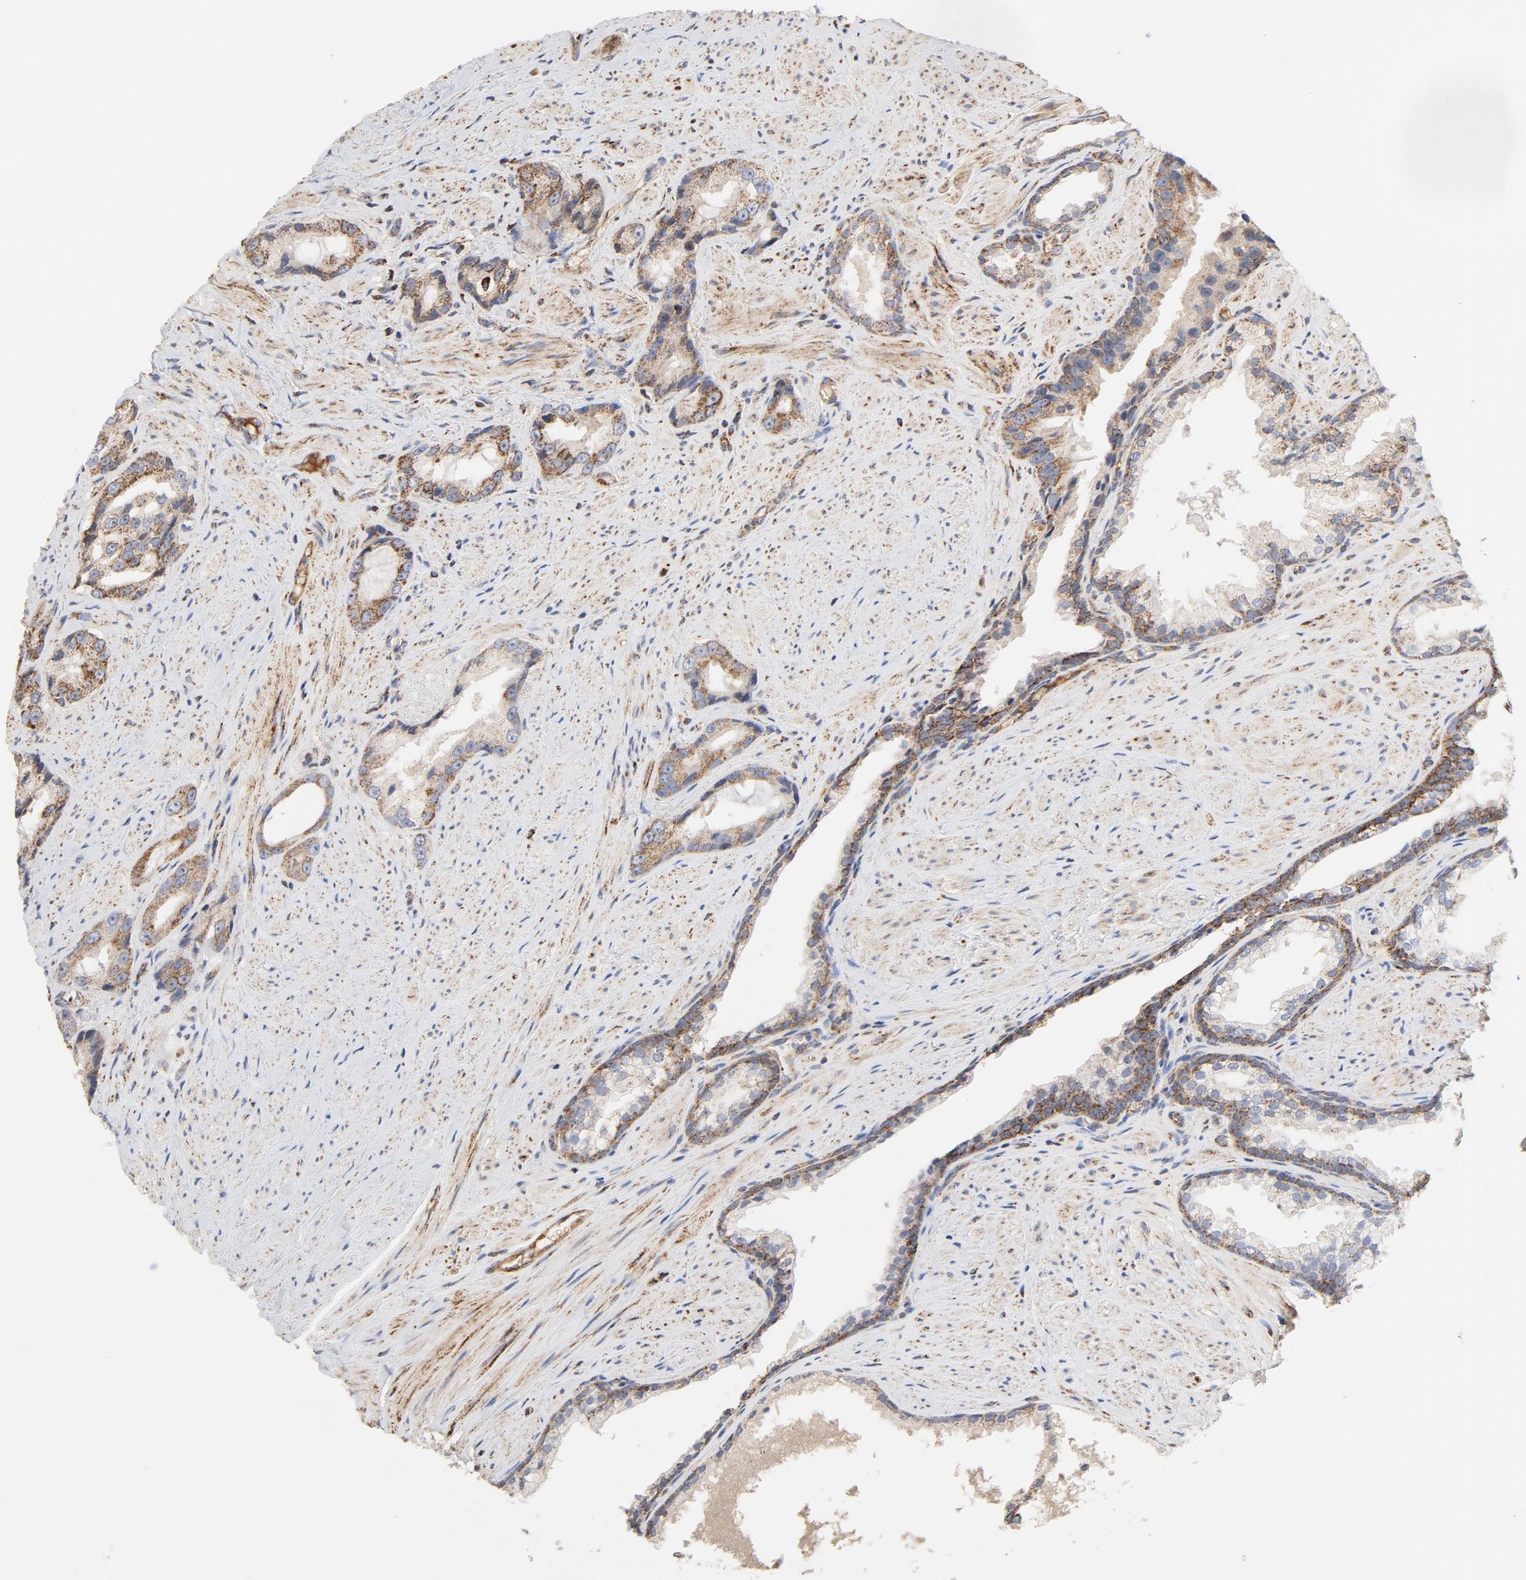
{"staining": {"intensity": "moderate", "quantity": ">75%", "location": "cytoplasmic/membranous"}, "tissue": "prostate cancer", "cell_type": "Tumor cells", "image_type": "cancer", "snomed": [{"axis": "morphology", "description": "Adenocarcinoma, Medium grade"}, {"axis": "topography", "description": "Prostate"}], "caption": "The micrograph displays a brown stain indicating the presence of a protein in the cytoplasmic/membranous of tumor cells in prostate cancer (adenocarcinoma (medium-grade)). (DAB (3,3'-diaminobenzidine) IHC with brightfield microscopy, high magnification).", "gene": "PCNX4", "patient": {"sex": "male", "age": 60}}